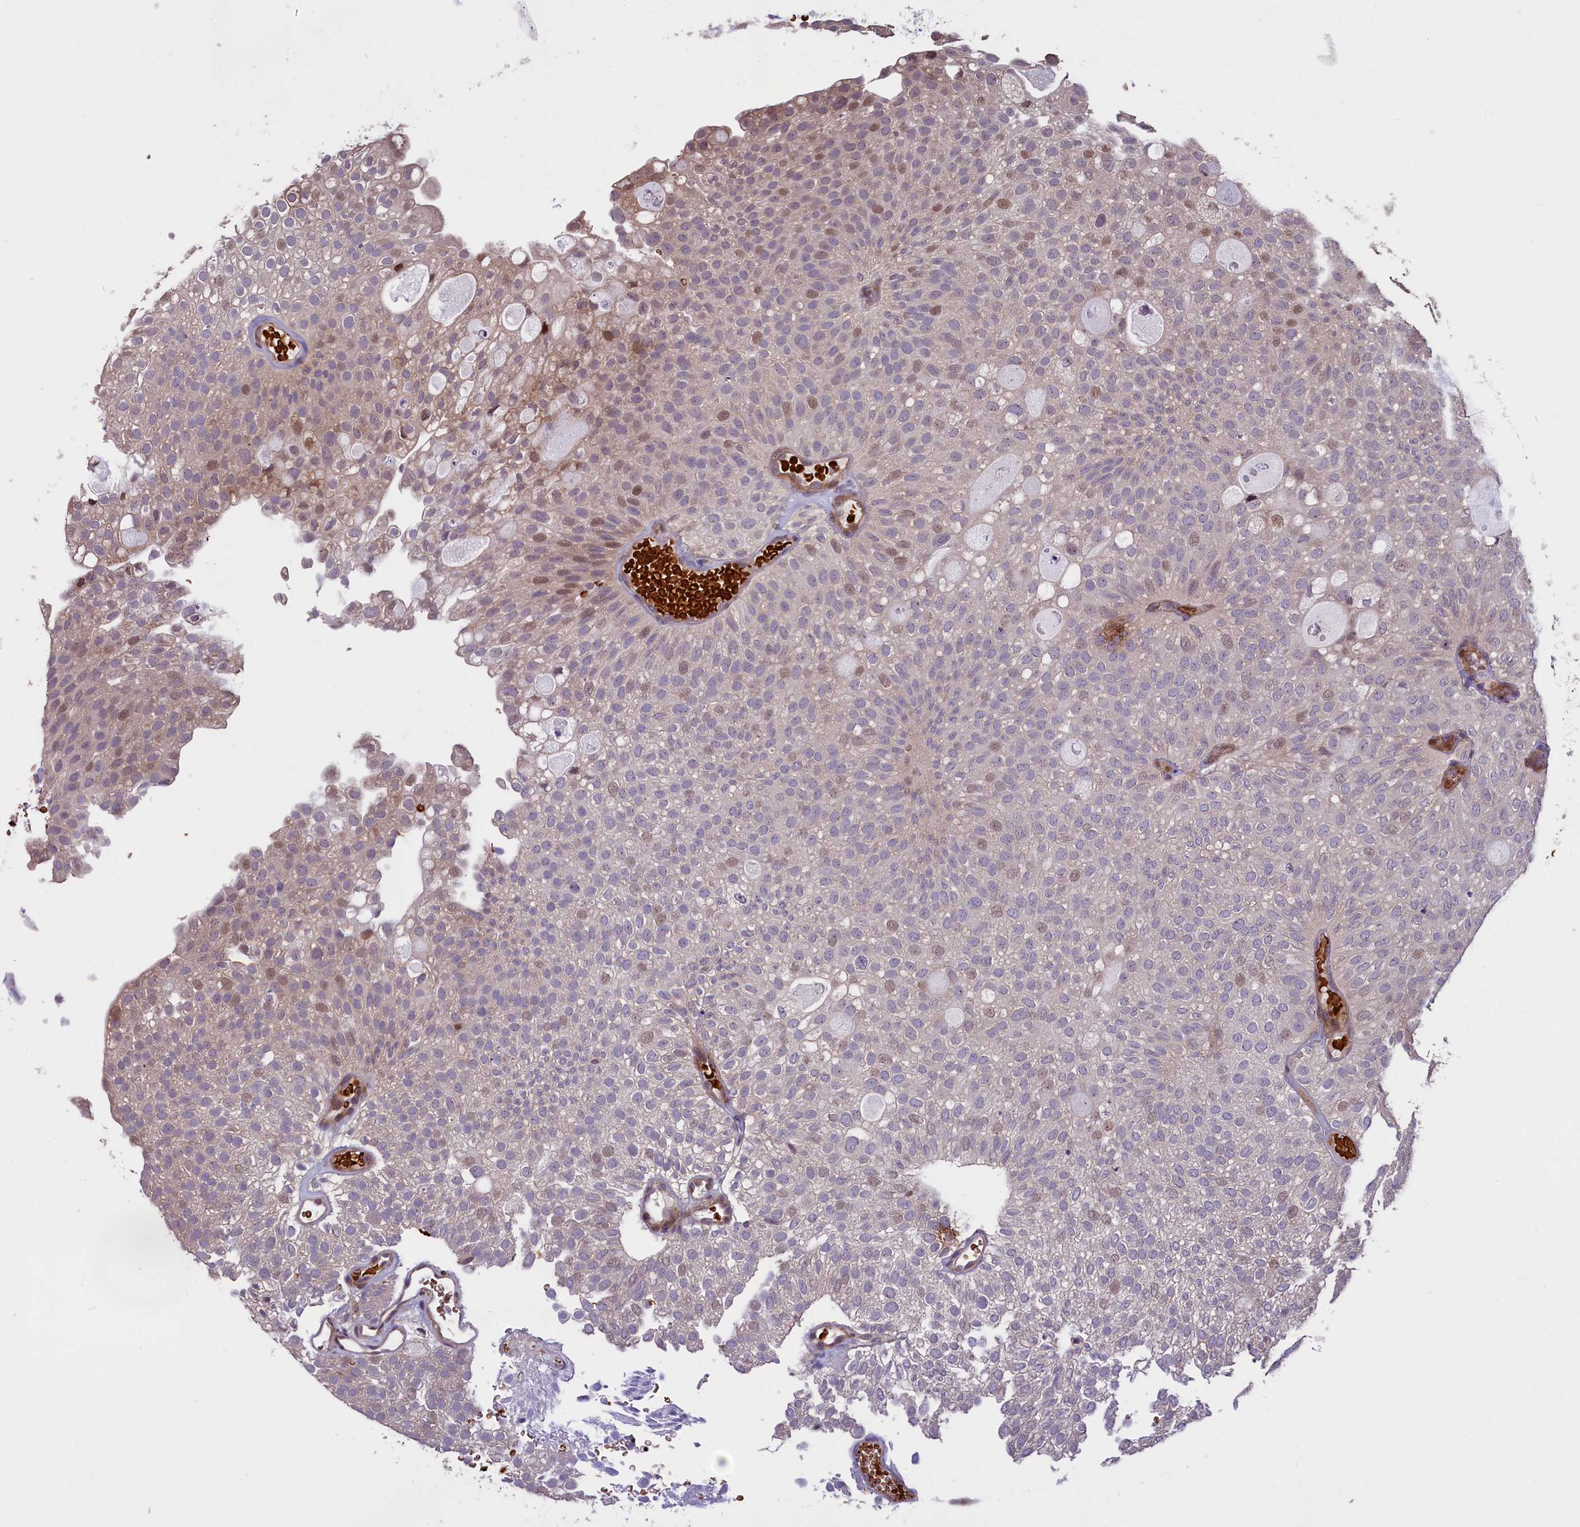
{"staining": {"intensity": "weak", "quantity": "<25%", "location": "nuclear"}, "tissue": "urothelial cancer", "cell_type": "Tumor cells", "image_type": "cancer", "snomed": [{"axis": "morphology", "description": "Urothelial carcinoma, Low grade"}, {"axis": "topography", "description": "Urinary bladder"}], "caption": "IHC image of neoplastic tissue: human urothelial cancer stained with DAB exhibits no significant protein staining in tumor cells. Brightfield microscopy of IHC stained with DAB (brown) and hematoxylin (blue), captured at high magnification.", "gene": "SHFL", "patient": {"sex": "male", "age": 78}}